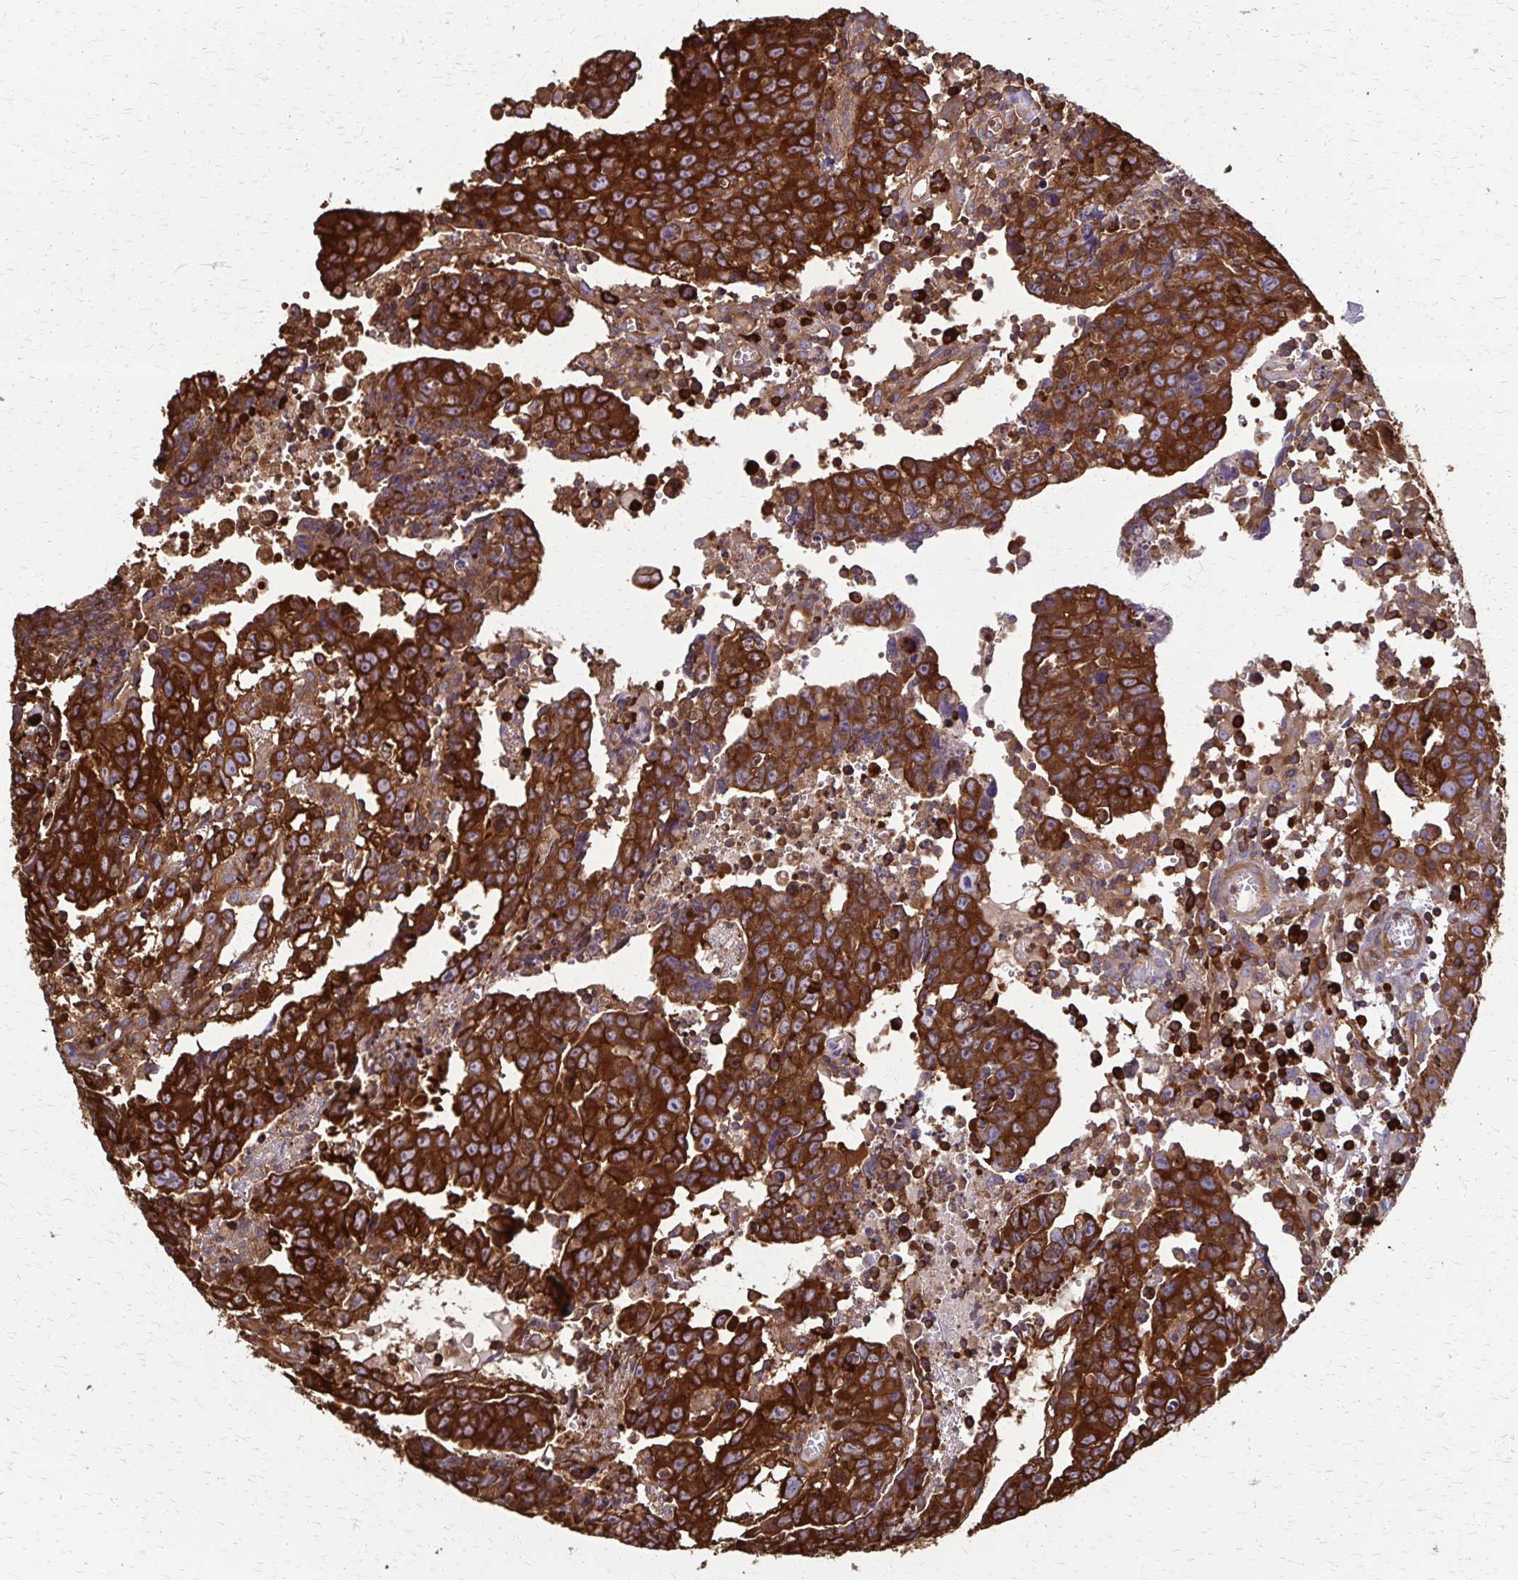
{"staining": {"intensity": "strong", "quantity": ">75%", "location": "cytoplasmic/membranous"}, "tissue": "testis cancer", "cell_type": "Tumor cells", "image_type": "cancer", "snomed": [{"axis": "morphology", "description": "Carcinoma, Embryonal, NOS"}, {"axis": "topography", "description": "Testis"}], "caption": "Embryonal carcinoma (testis) stained with a protein marker shows strong staining in tumor cells.", "gene": "EEF2", "patient": {"sex": "male", "age": 22}}